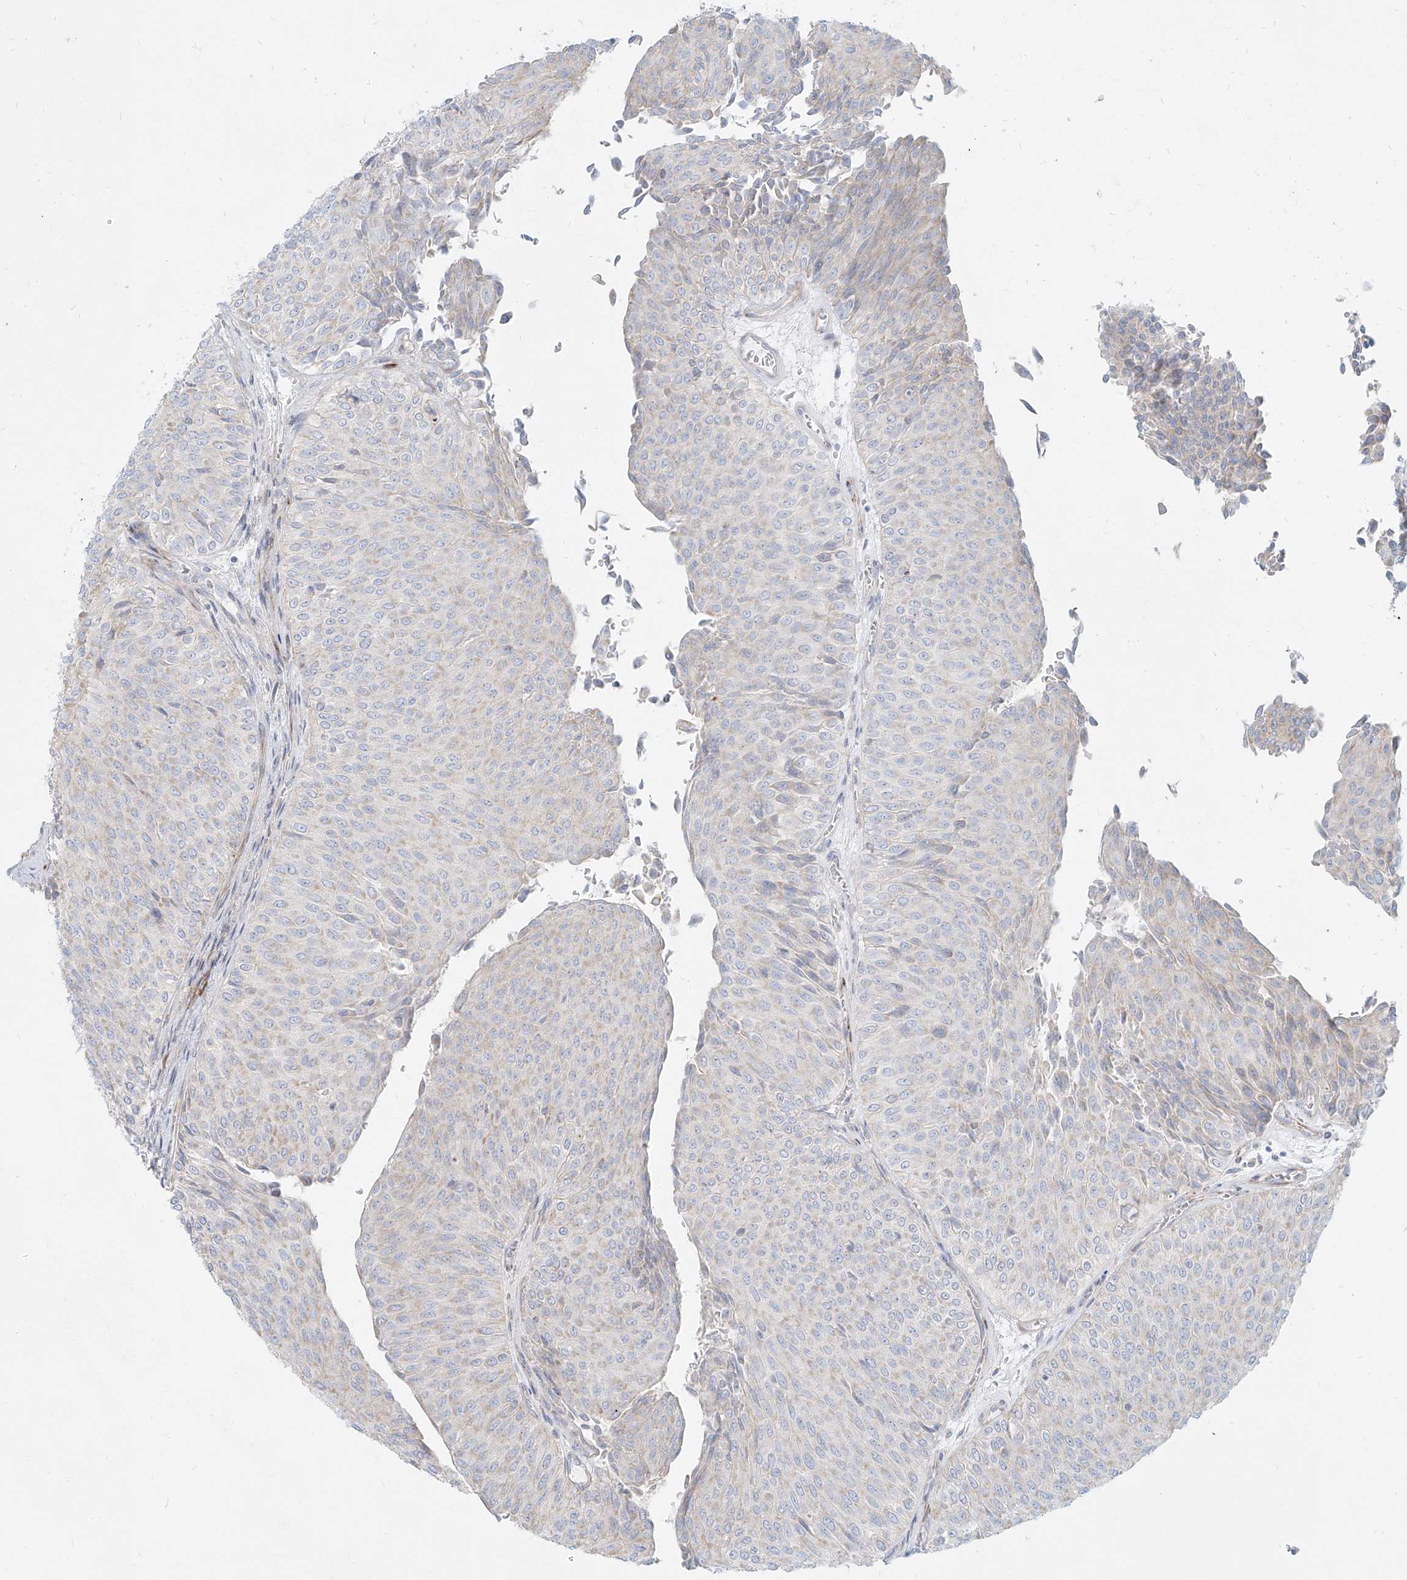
{"staining": {"intensity": "negative", "quantity": "none", "location": "none"}, "tissue": "urothelial cancer", "cell_type": "Tumor cells", "image_type": "cancer", "snomed": [{"axis": "morphology", "description": "Urothelial carcinoma, Low grade"}, {"axis": "topography", "description": "Urinary bladder"}], "caption": "This histopathology image is of urothelial cancer stained with IHC to label a protein in brown with the nuclei are counter-stained blue. There is no staining in tumor cells.", "gene": "MTX2", "patient": {"sex": "male", "age": 78}}